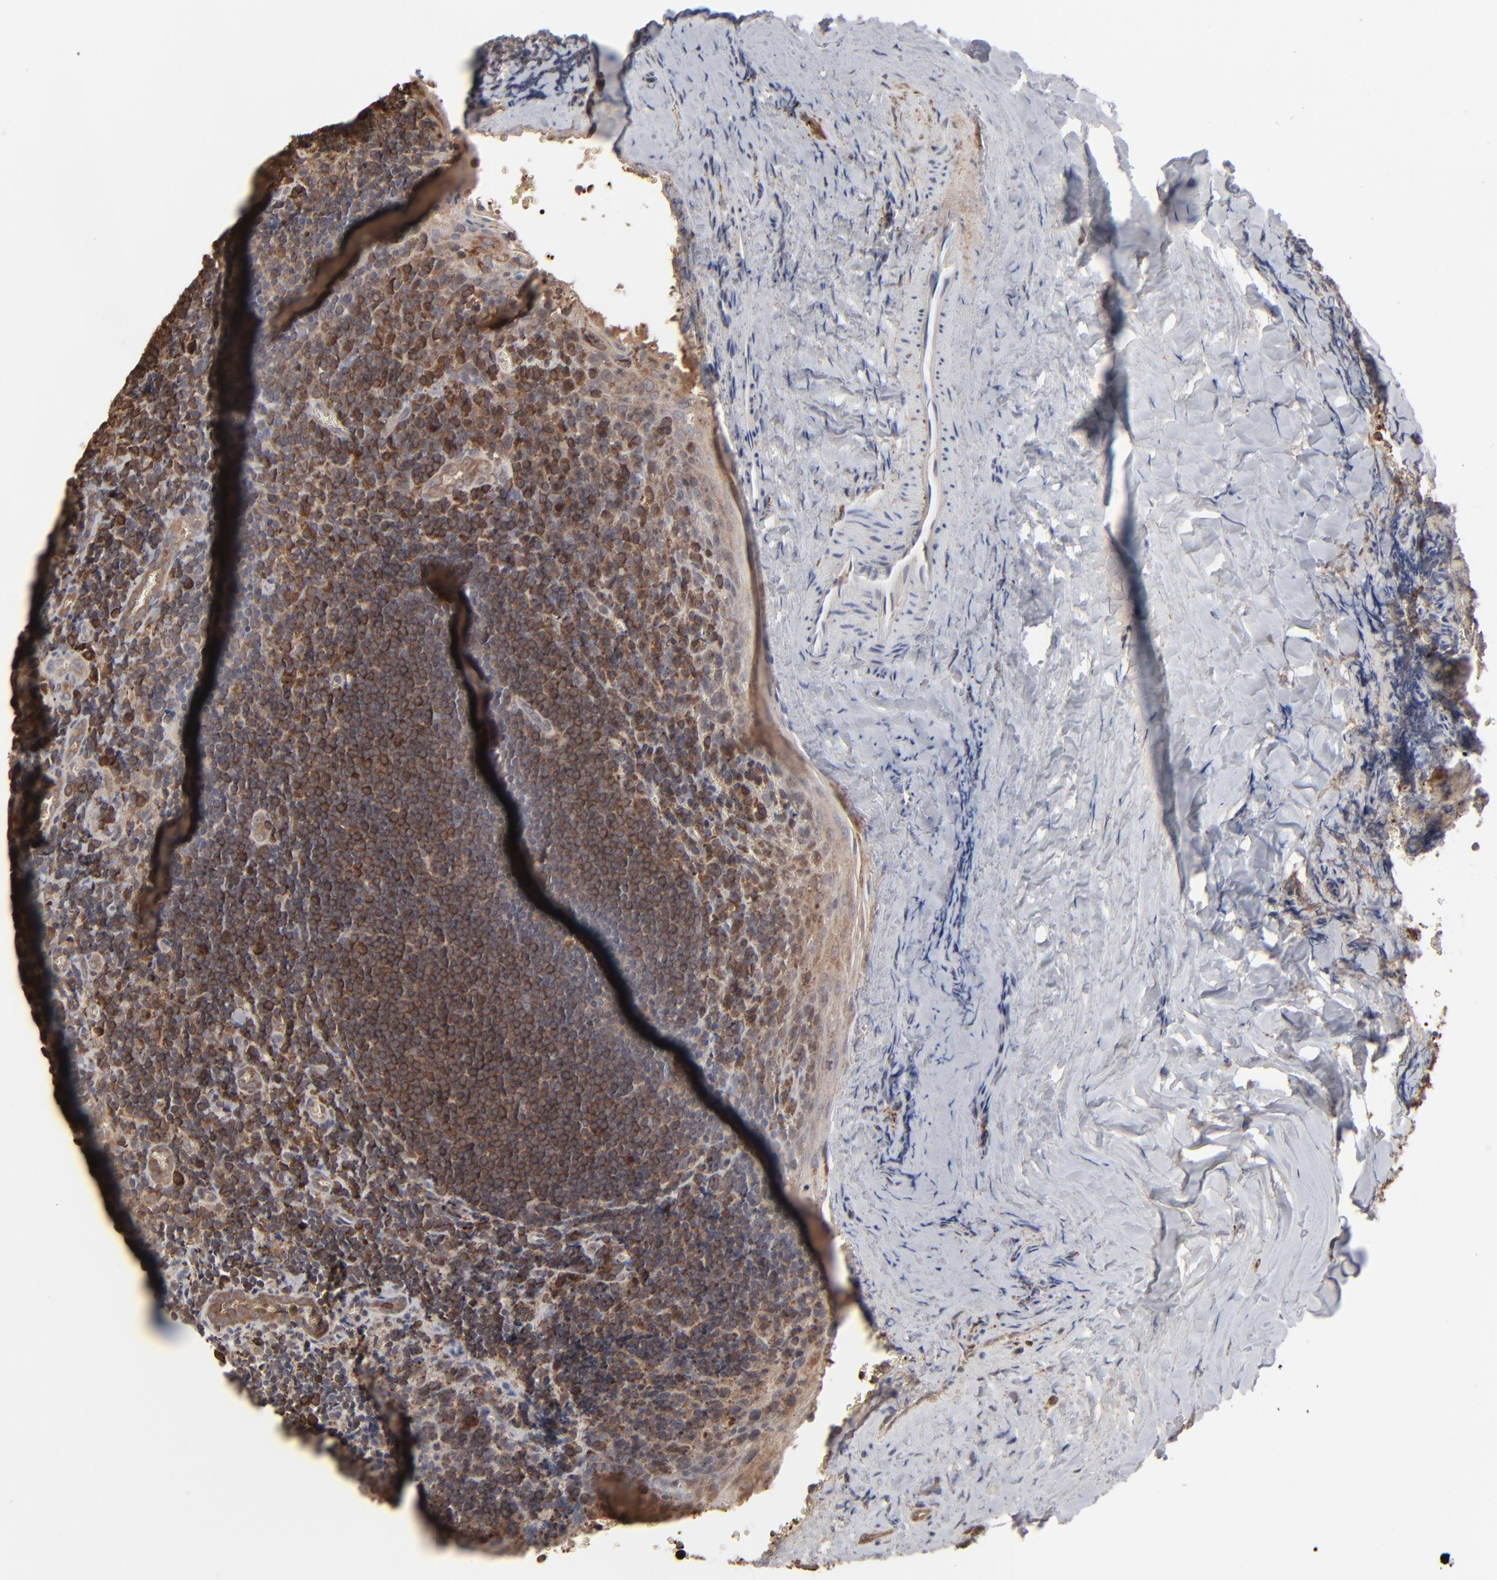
{"staining": {"intensity": "strong", "quantity": ">75%", "location": "cytoplasmic/membranous"}, "tissue": "tonsil", "cell_type": "Germinal center cells", "image_type": "normal", "snomed": [{"axis": "morphology", "description": "Normal tissue, NOS"}, {"axis": "topography", "description": "Tonsil"}], "caption": "A brown stain labels strong cytoplasmic/membranous staining of a protein in germinal center cells of unremarkable human tonsil. (DAB (3,3'-diaminobenzidine) IHC with brightfield microscopy, high magnification).", "gene": "NME1", "patient": {"sex": "male", "age": 20}}